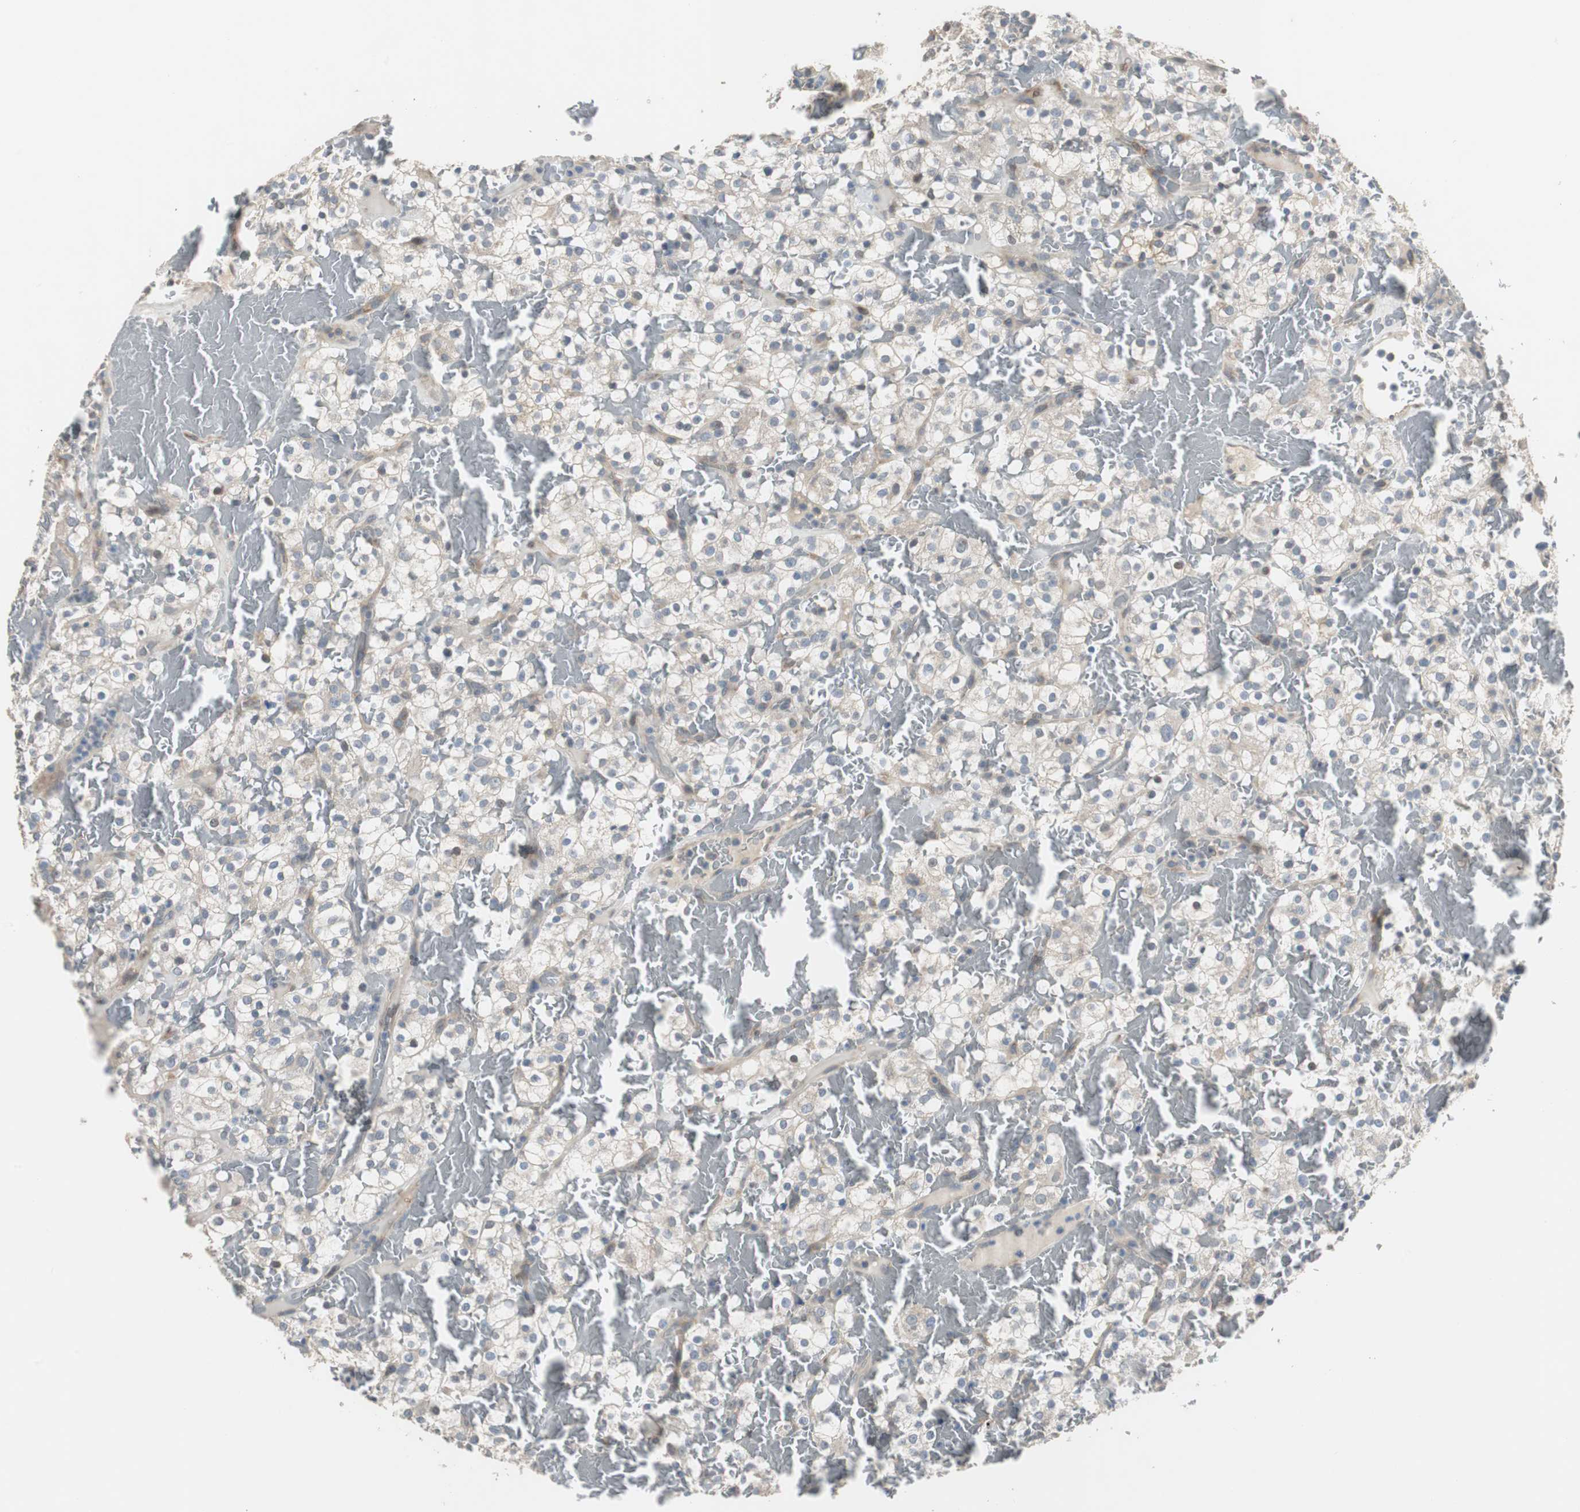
{"staining": {"intensity": "negative", "quantity": "none", "location": "none"}, "tissue": "renal cancer", "cell_type": "Tumor cells", "image_type": "cancer", "snomed": [{"axis": "morphology", "description": "Normal tissue, NOS"}, {"axis": "morphology", "description": "Adenocarcinoma, NOS"}, {"axis": "topography", "description": "Kidney"}], "caption": "A high-resolution image shows IHC staining of renal adenocarcinoma, which displays no significant expression in tumor cells.", "gene": "MYT1", "patient": {"sex": "female", "age": 72}}